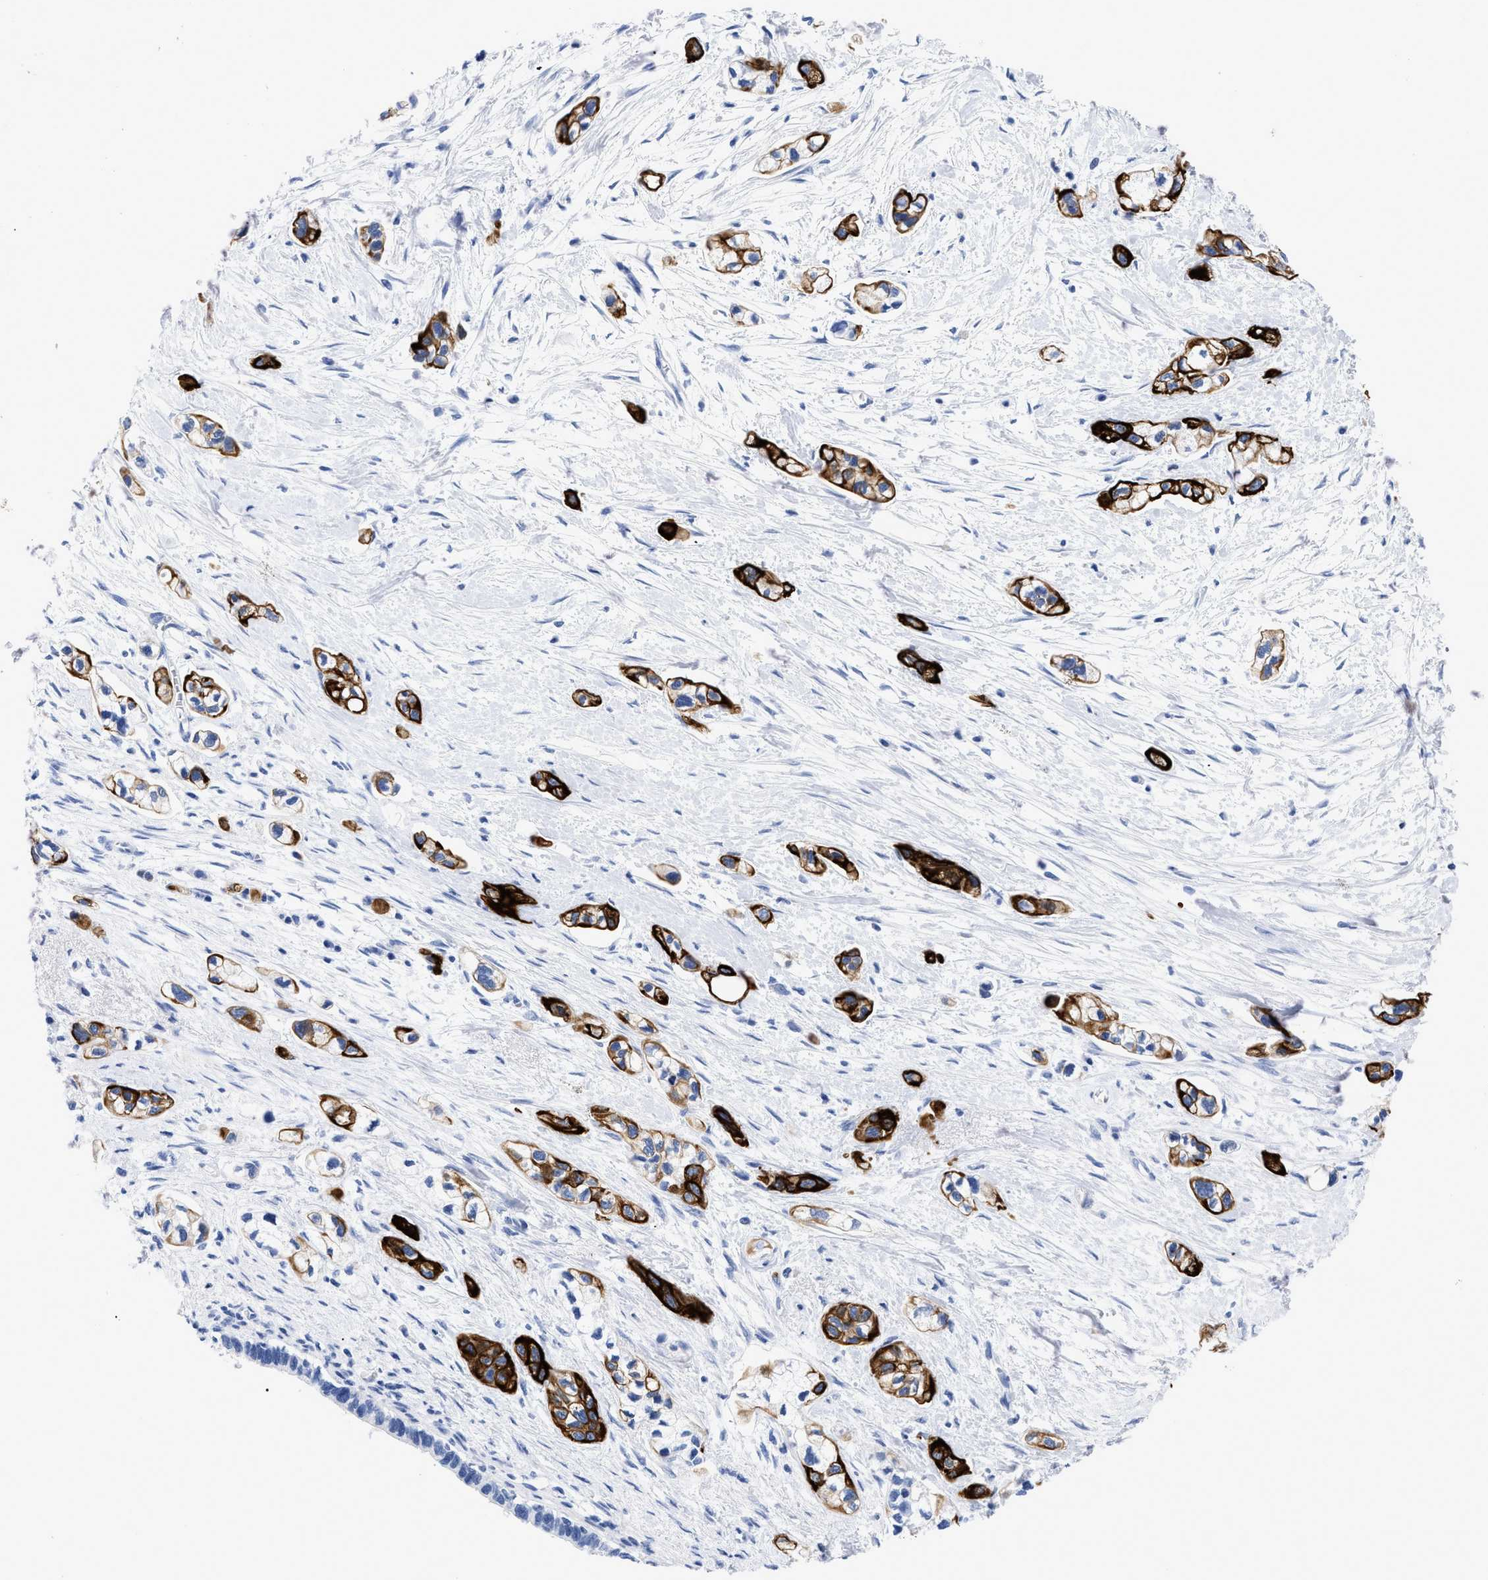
{"staining": {"intensity": "strong", "quantity": "25%-75%", "location": "cytoplasmic/membranous"}, "tissue": "pancreatic cancer", "cell_type": "Tumor cells", "image_type": "cancer", "snomed": [{"axis": "morphology", "description": "Adenocarcinoma, NOS"}, {"axis": "topography", "description": "Pancreas"}], "caption": "Pancreatic adenocarcinoma stained with a protein marker exhibits strong staining in tumor cells.", "gene": "DUSP26", "patient": {"sex": "male", "age": 74}}